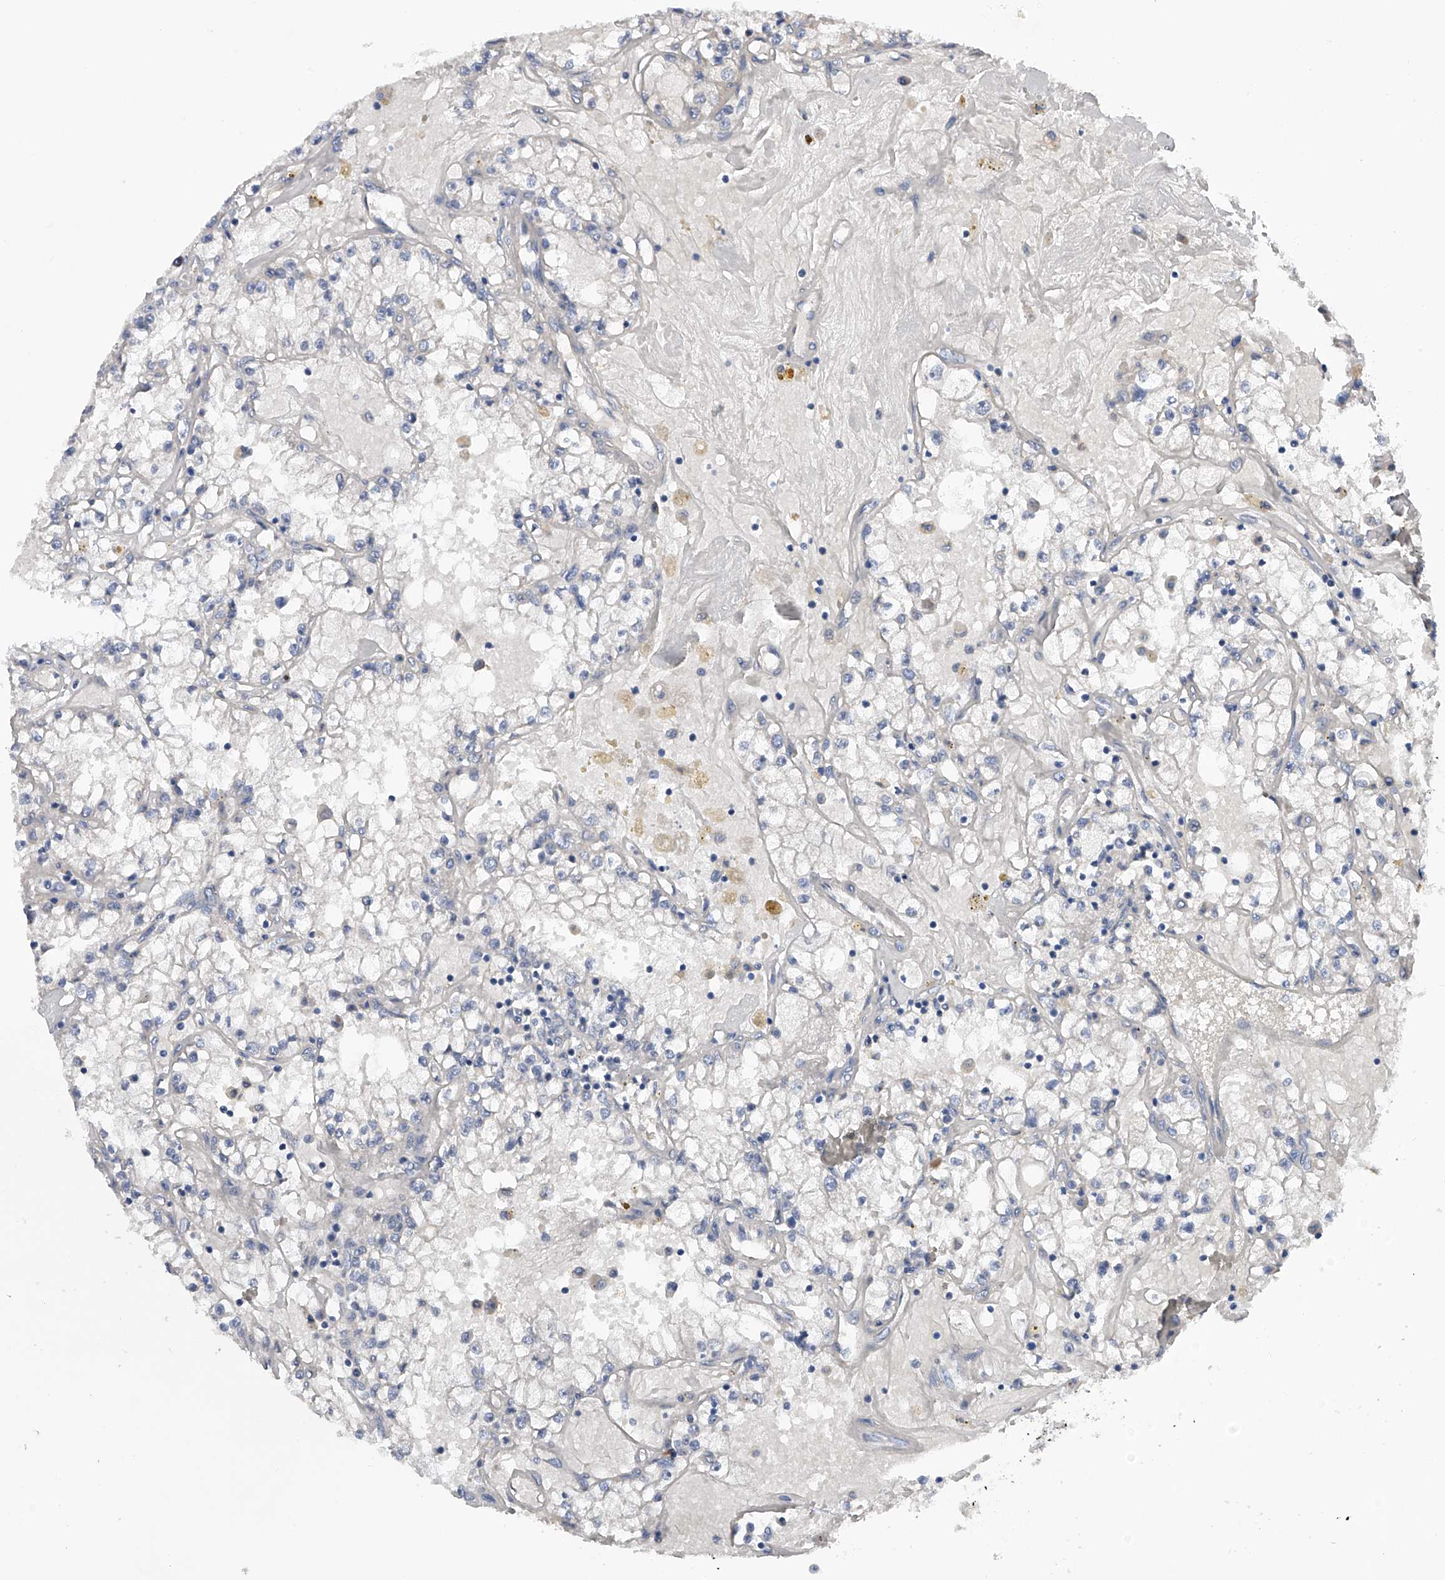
{"staining": {"intensity": "negative", "quantity": "none", "location": "none"}, "tissue": "renal cancer", "cell_type": "Tumor cells", "image_type": "cancer", "snomed": [{"axis": "morphology", "description": "Adenocarcinoma, NOS"}, {"axis": "topography", "description": "Kidney"}], "caption": "Histopathology image shows no significant protein positivity in tumor cells of renal adenocarcinoma.", "gene": "PGM3", "patient": {"sex": "male", "age": 56}}